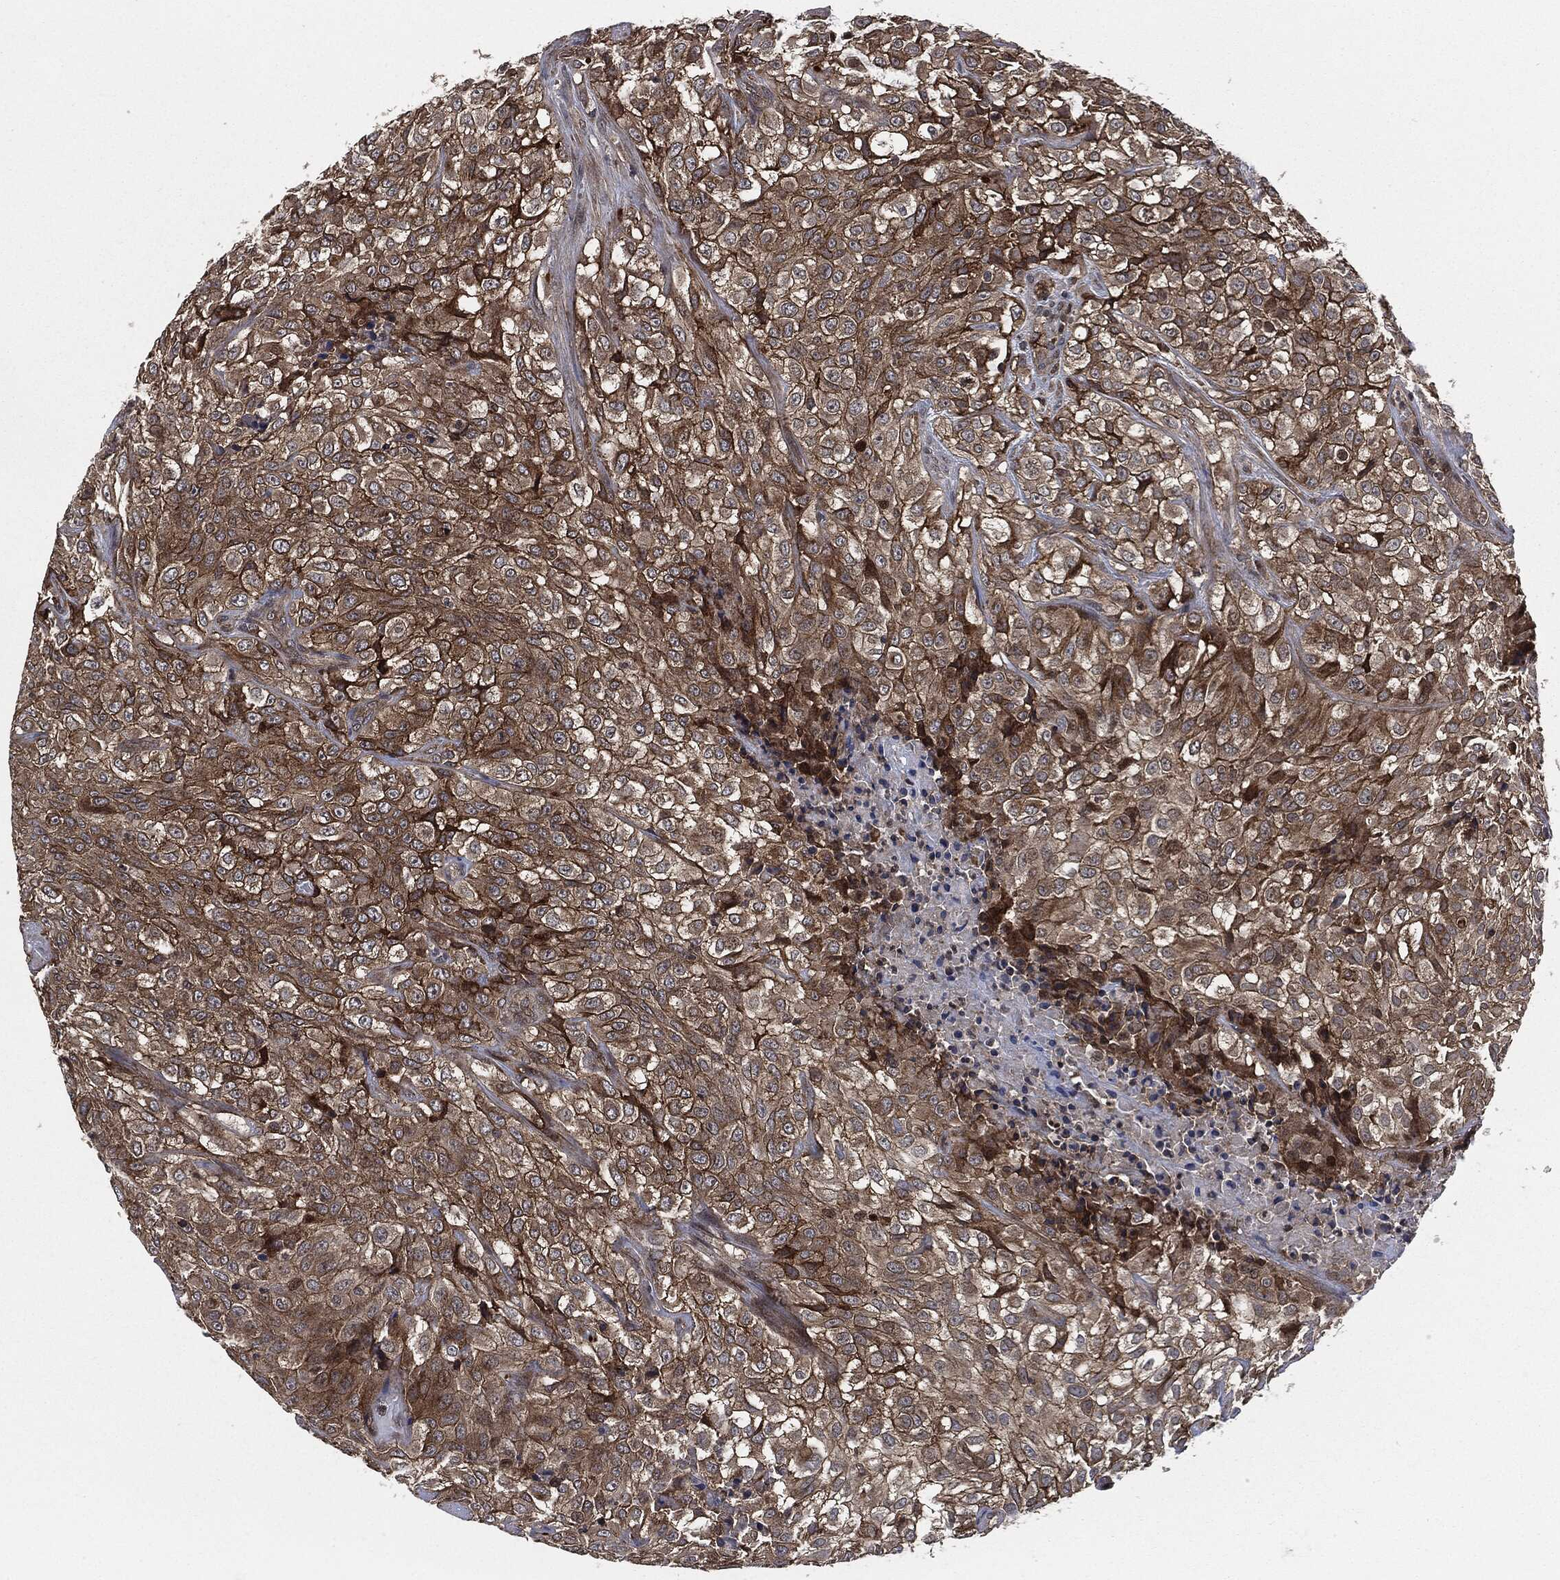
{"staining": {"intensity": "strong", "quantity": ">75%", "location": "cytoplasmic/membranous"}, "tissue": "urothelial cancer", "cell_type": "Tumor cells", "image_type": "cancer", "snomed": [{"axis": "morphology", "description": "Urothelial carcinoma, High grade"}, {"axis": "topography", "description": "Urinary bladder"}], "caption": "Human urothelial carcinoma (high-grade) stained for a protein (brown) demonstrates strong cytoplasmic/membranous positive positivity in approximately >75% of tumor cells.", "gene": "HRAS", "patient": {"sex": "male", "age": 56}}